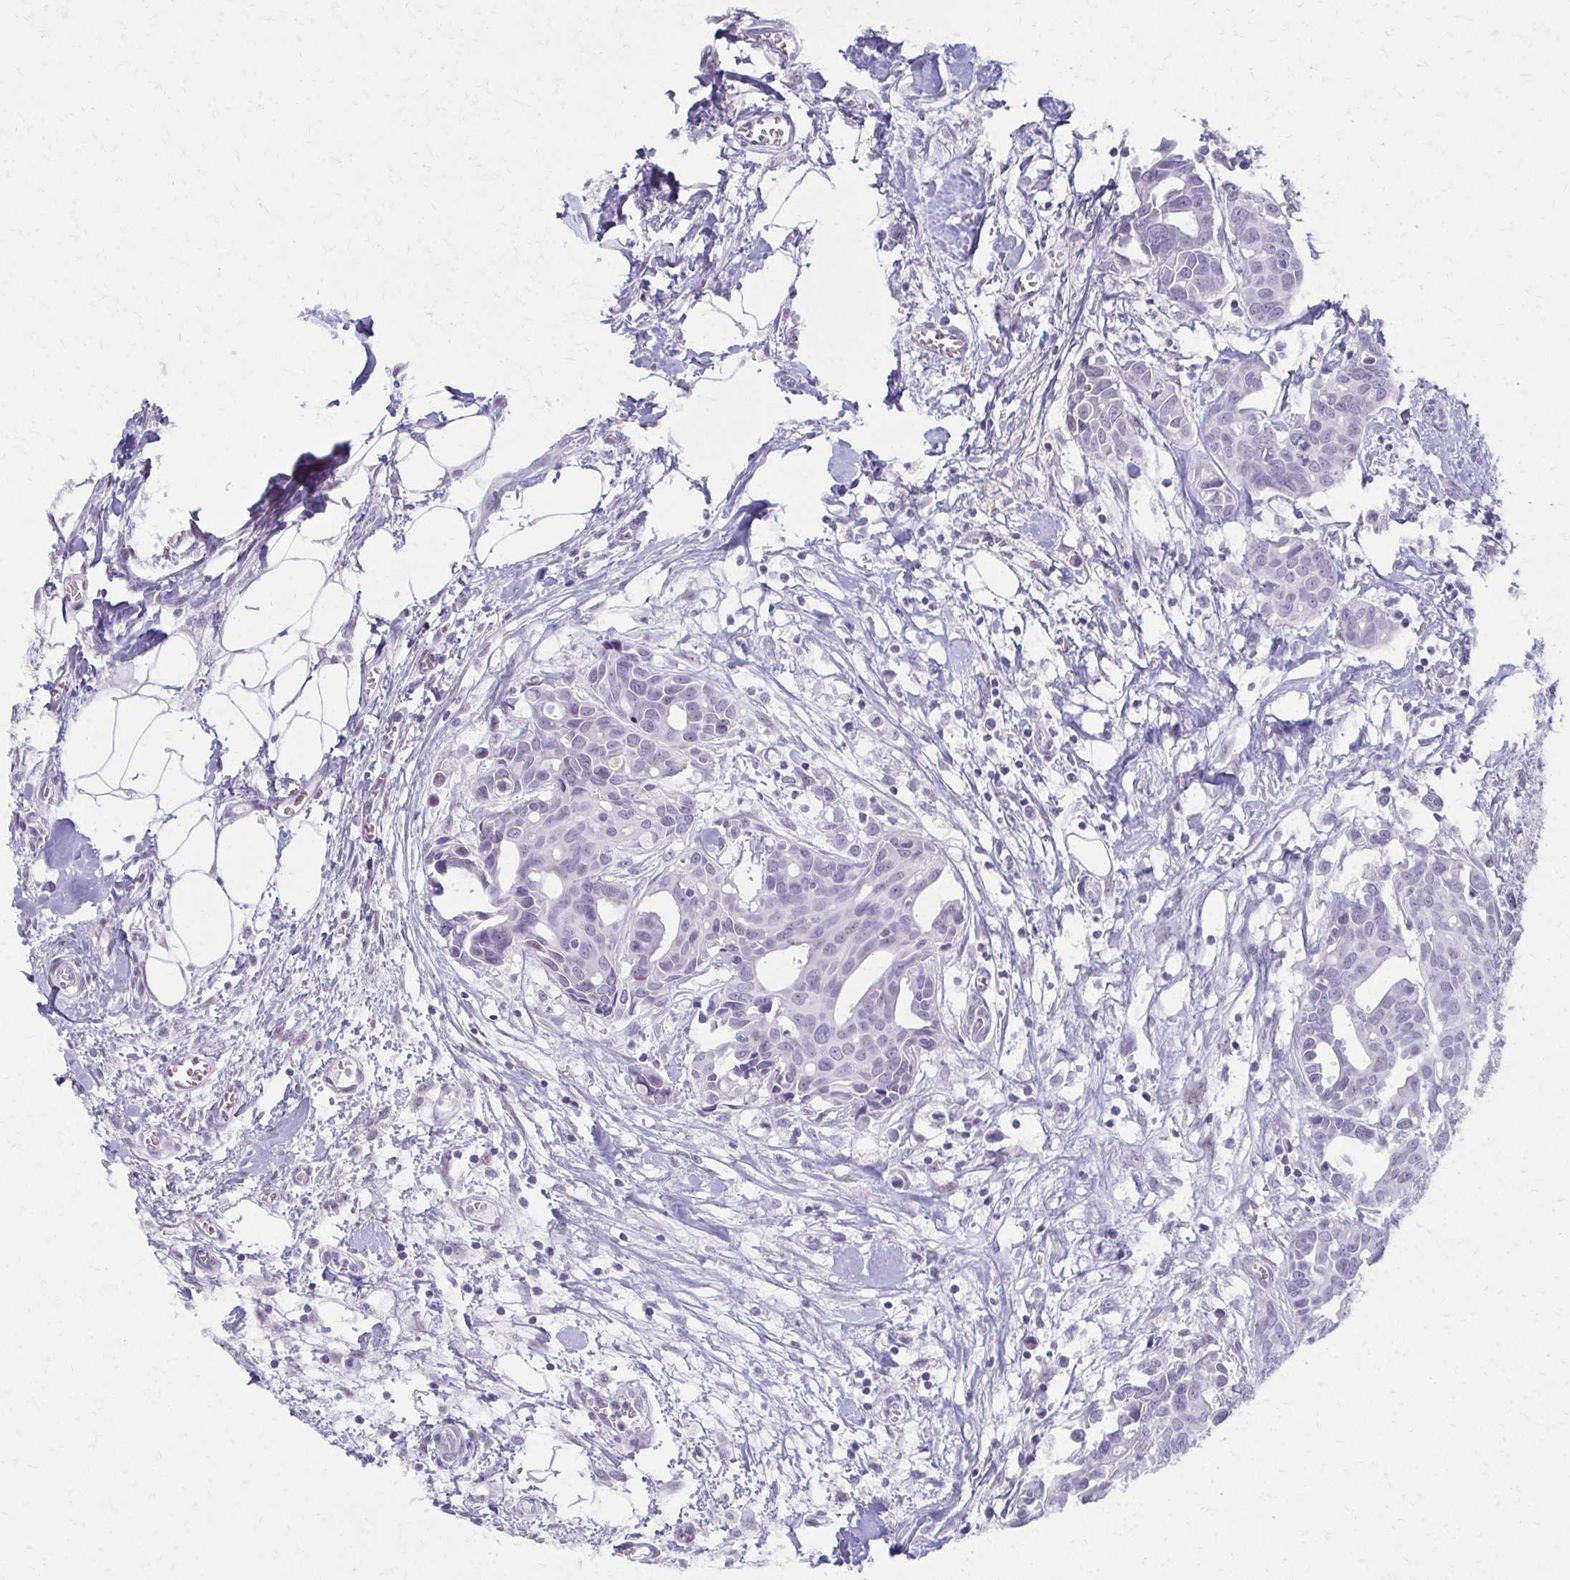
{"staining": {"intensity": "negative", "quantity": "none", "location": "none"}, "tissue": "breast cancer", "cell_type": "Tumor cells", "image_type": "cancer", "snomed": [{"axis": "morphology", "description": "Duct carcinoma"}, {"axis": "topography", "description": "Breast"}], "caption": "This is a histopathology image of immunohistochemistry staining of breast intraductal carcinoma, which shows no positivity in tumor cells.", "gene": "MORC4", "patient": {"sex": "female", "age": 54}}